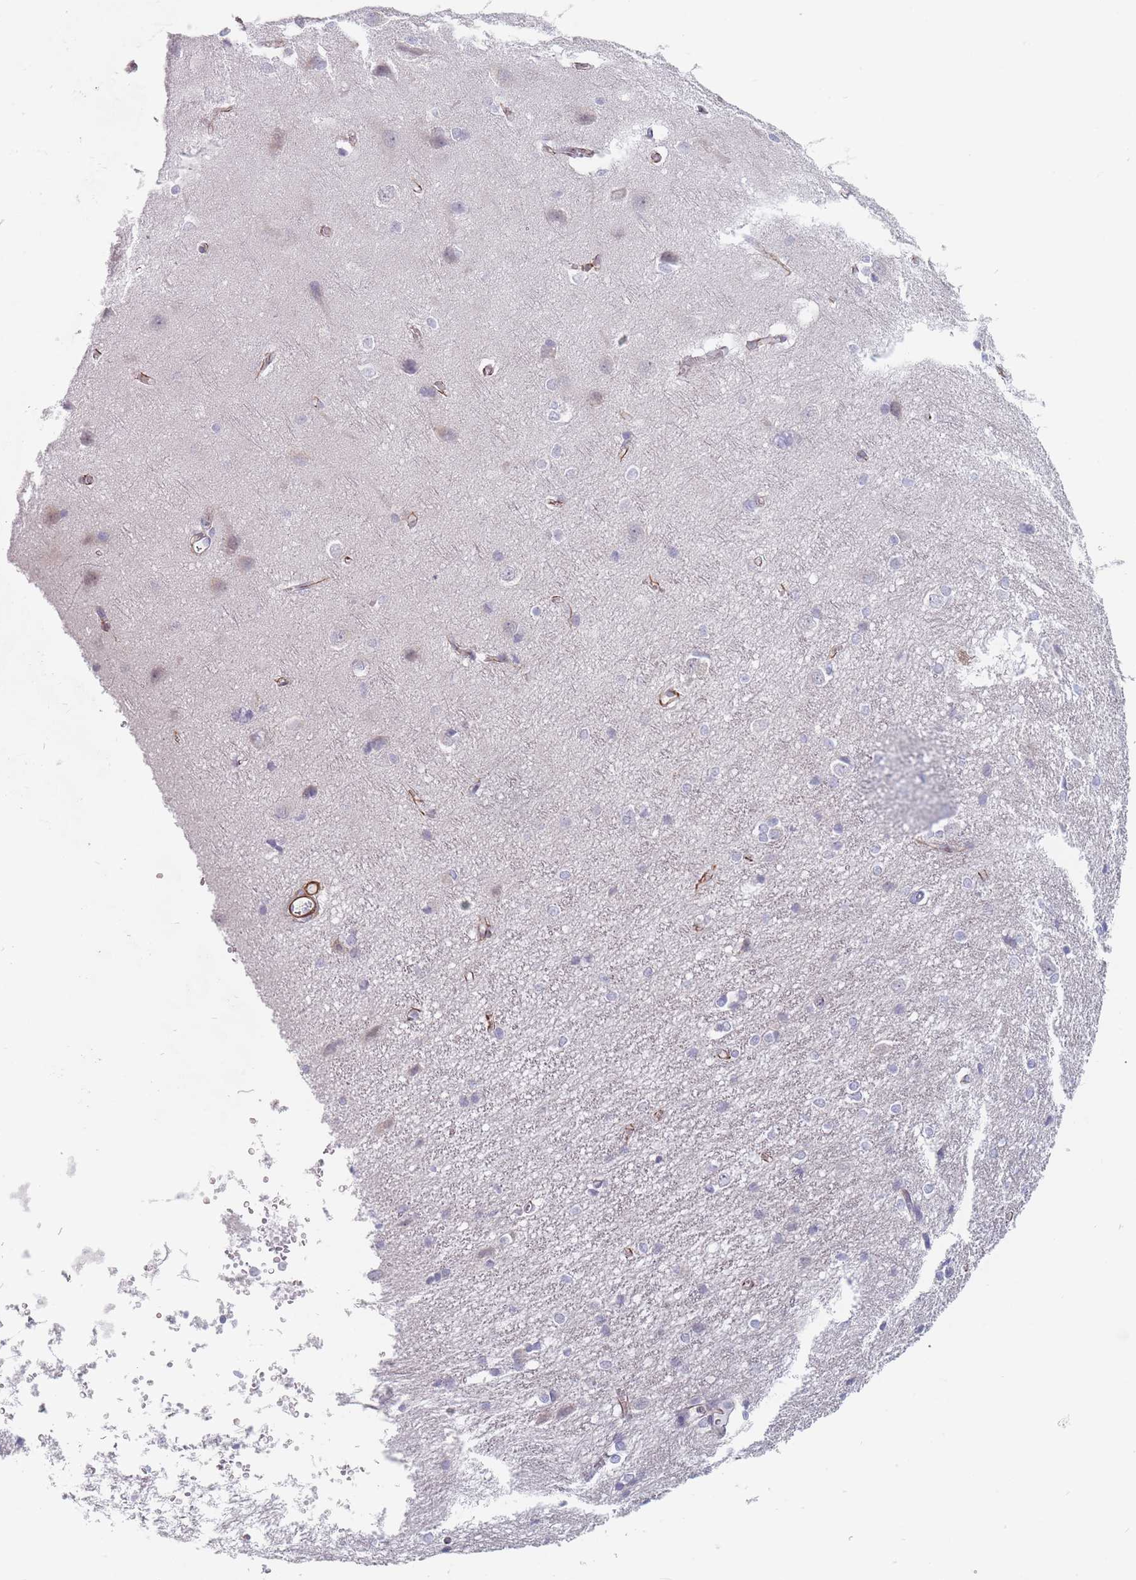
{"staining": {"intensity": "moderate", "quantity": "25%-75%", "location": "cytoplasmic/membranous"}, "tissue": "cerebral cortex", "cell_type": "Endothelial cells", "image_type": "normal", "snomed": [{"axis": "morphology", "description": "Normal tissue, NOS"}, {"axis": "topography", "description": "Cerebral cortex"}], "caption": "This photomicrograph exhibits immunohistochemistry (IHC) staining of normal cerebral cortex, with medium moderate cytoplasmic/membranous positivity in about 25%-75% of endothelial cells.", "gene": "ERBIN", "patient": {"sex": "male", "age": 37}}